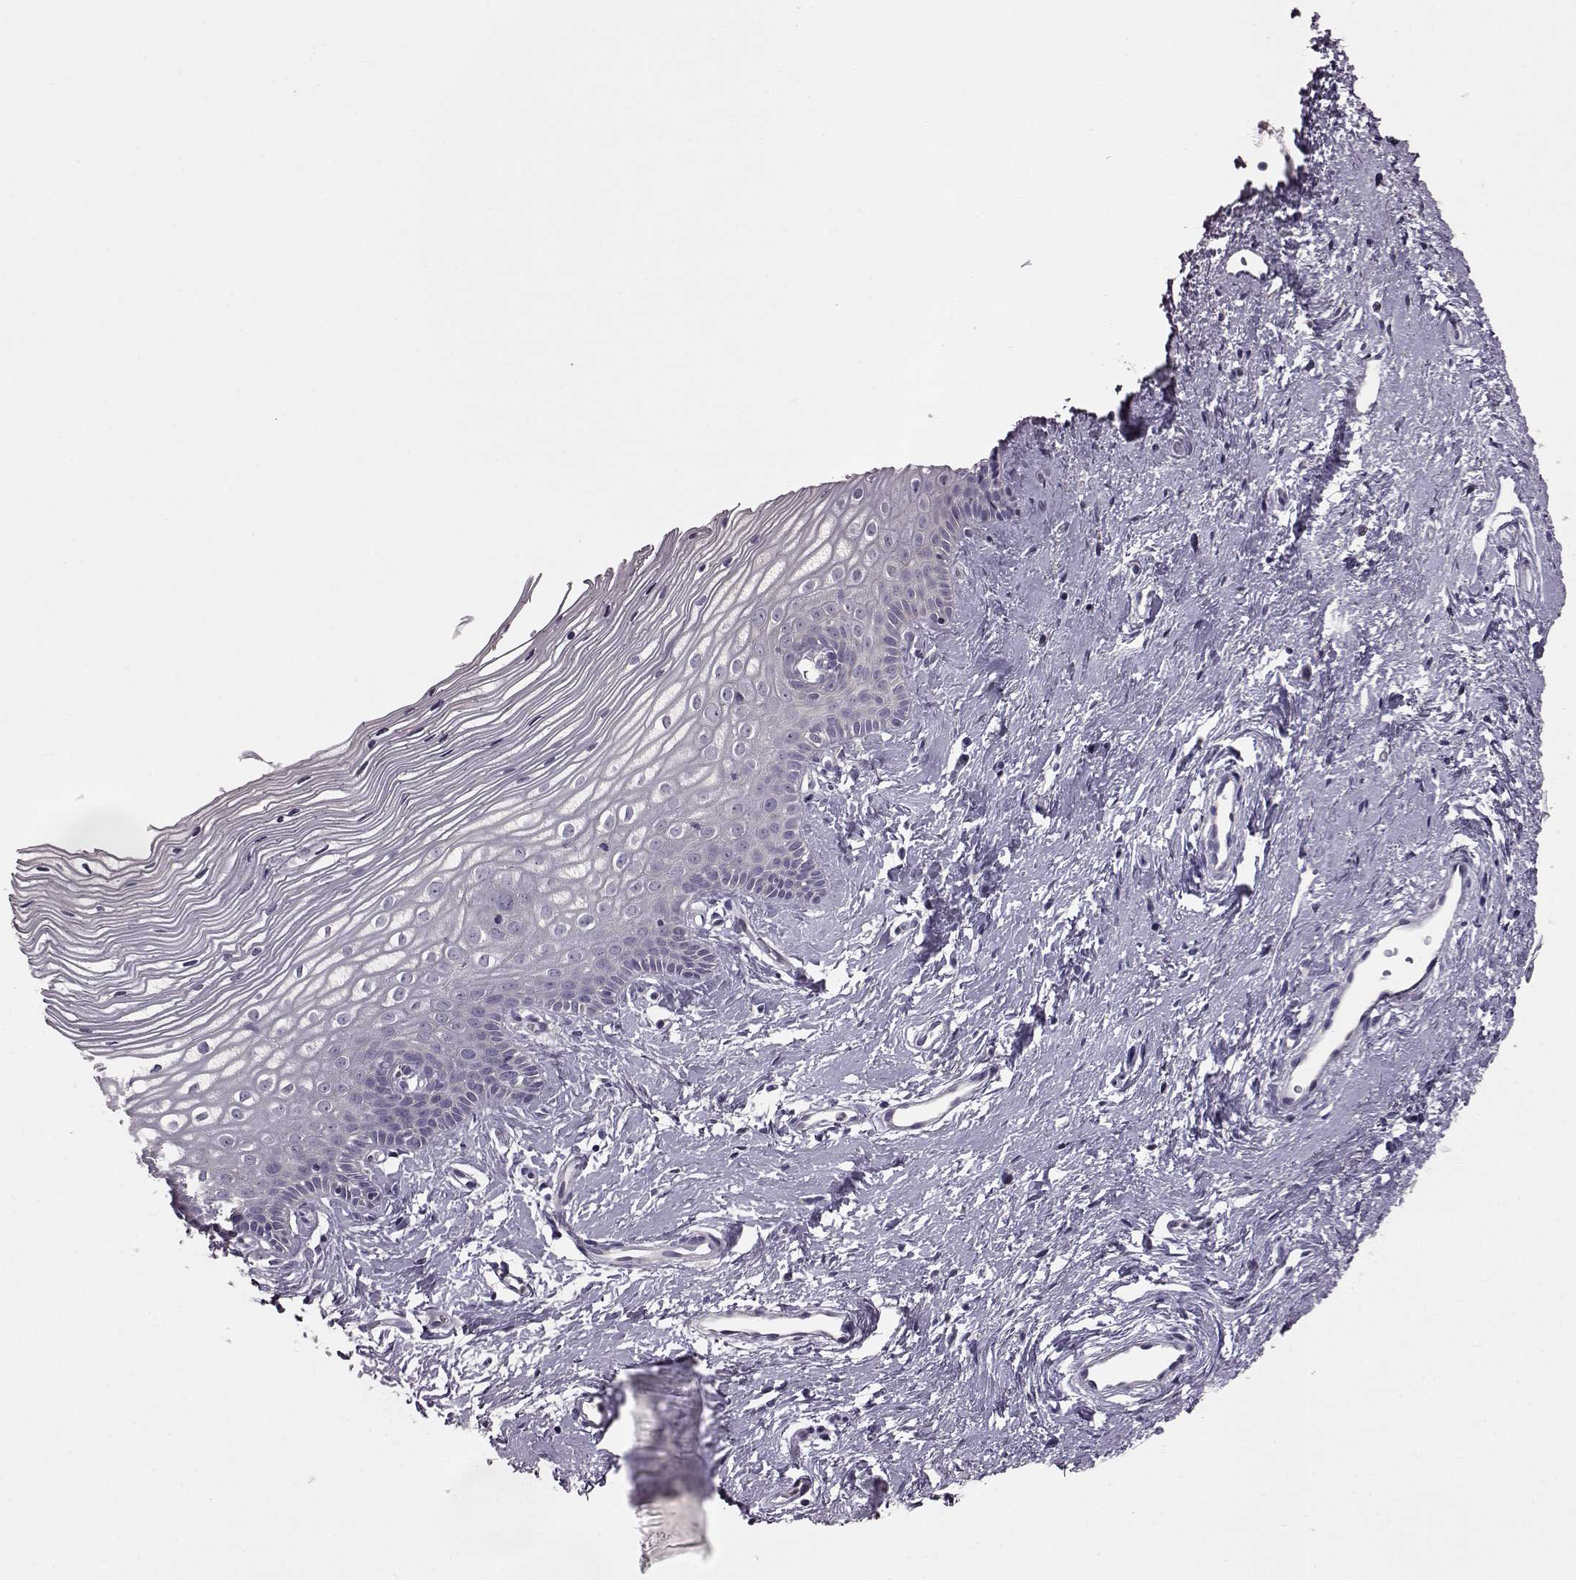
{"staining": {"intensity": "negative", "quantity": "none", "location": "none"}, "tissue": "cervix", "cell_type": "Glandular cells", "image_type": "normal", "snomed": [{"axis": "morphology", "description": "Normal tissue, NOS"}, {"axis": "topography", "description": "Cervix"}], "caption": "High power microscopy image of an IHC histopathology image of normal cervix, revealing no significant expression in glandular cells.", "gene": "ADGRG2", "patient": {"sex": "female", "age": 40}}